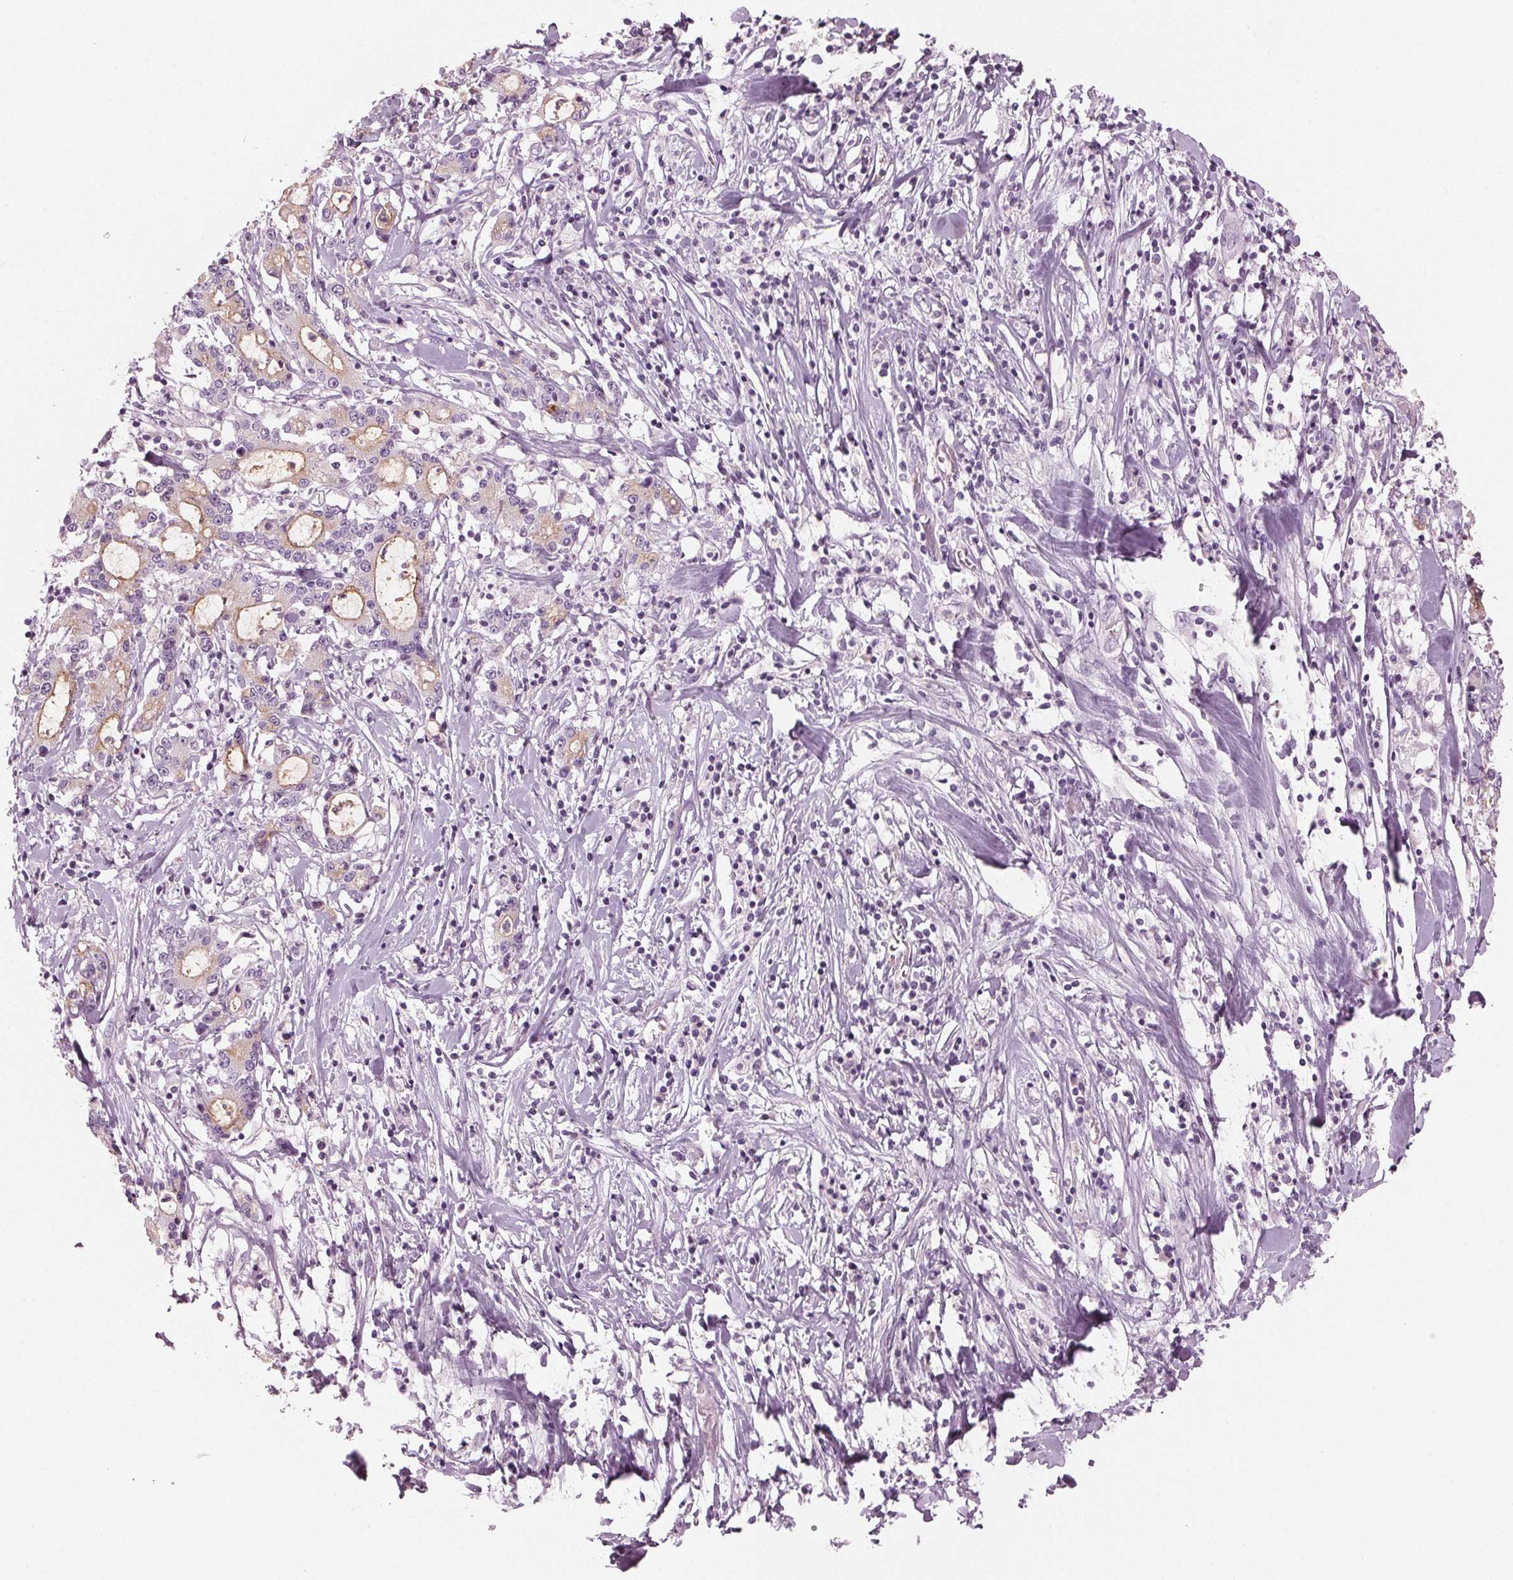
{"staining": {"intensity": "weak", "quantity": "<25%", "location": "cytoplasmic/membranous"}, "tissue": "stomach cancer", "cell_type": "Tumor cells", "image_type": "cancer", "snomed": [{"axis": "morphology", "description": "Adenocarcinoma, NOS"}, {"axis": "topography", "description": "Stomach, upper"}], "caption": "Tumor cells are negative for brown protein staining in stomach cancer.", "gene": "PRAP1", "patient": {"sex": "male", "age": 68}}